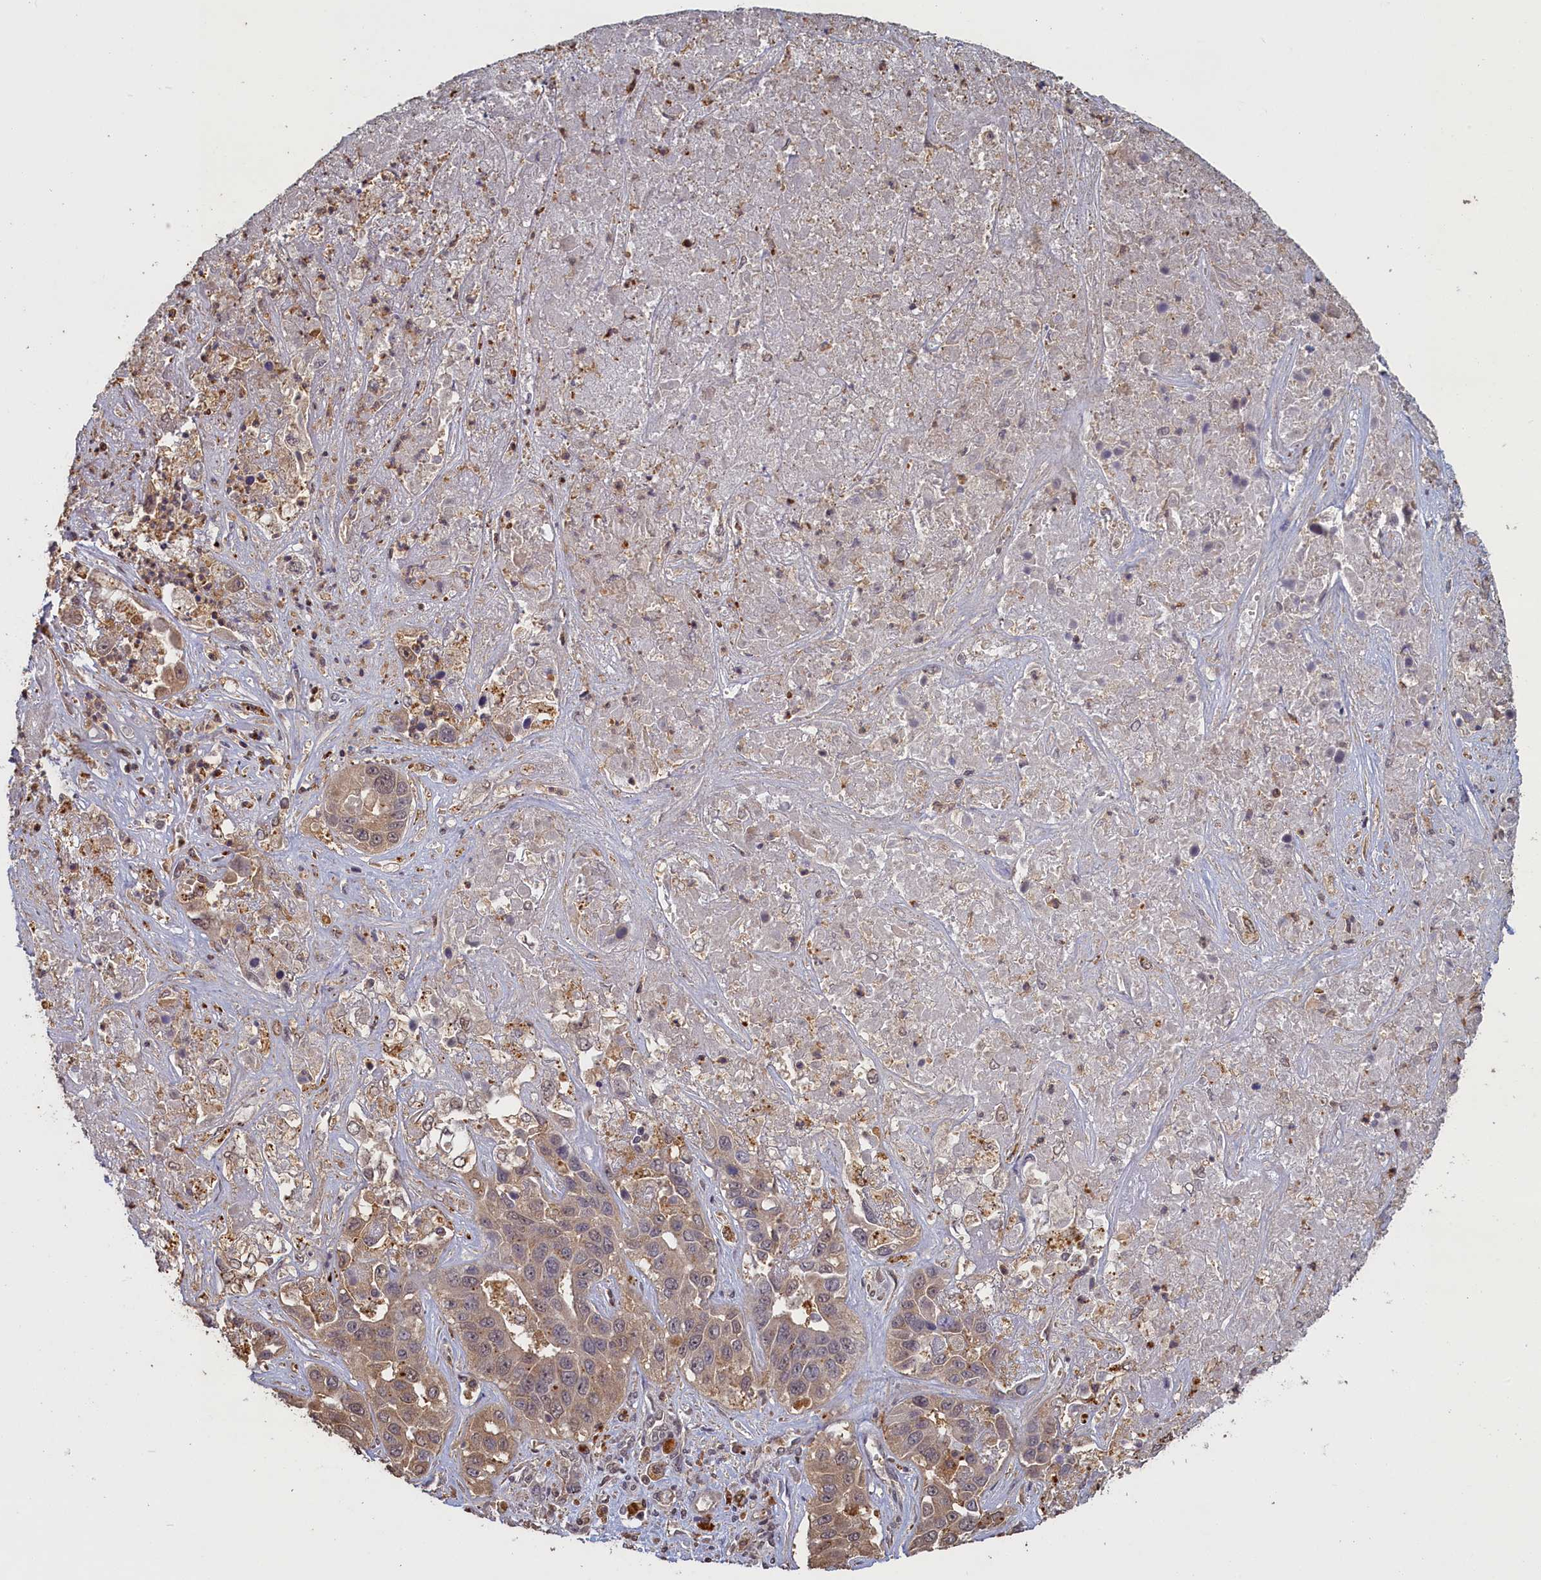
{"staining": {"intensity": "weak", "quantity": ">75%", "location": "cytoplasmic/membranous"}, "tissue": "liver cancer", "cell_type": "Tumor cells", "image_type": "cancer", "snomed": [{"axis": "morphology", "description": "Cholangiocarcinoma"}, {"axis": "topography", "description": "Liver"}], "caption": "A brown stain shows weak cytoplasmic/membranous staining of a protein in human liver cholangiocarcinoma tumor cells.", "gene": "UCHL3", "patient": {"sex": "female", "age": 52}}